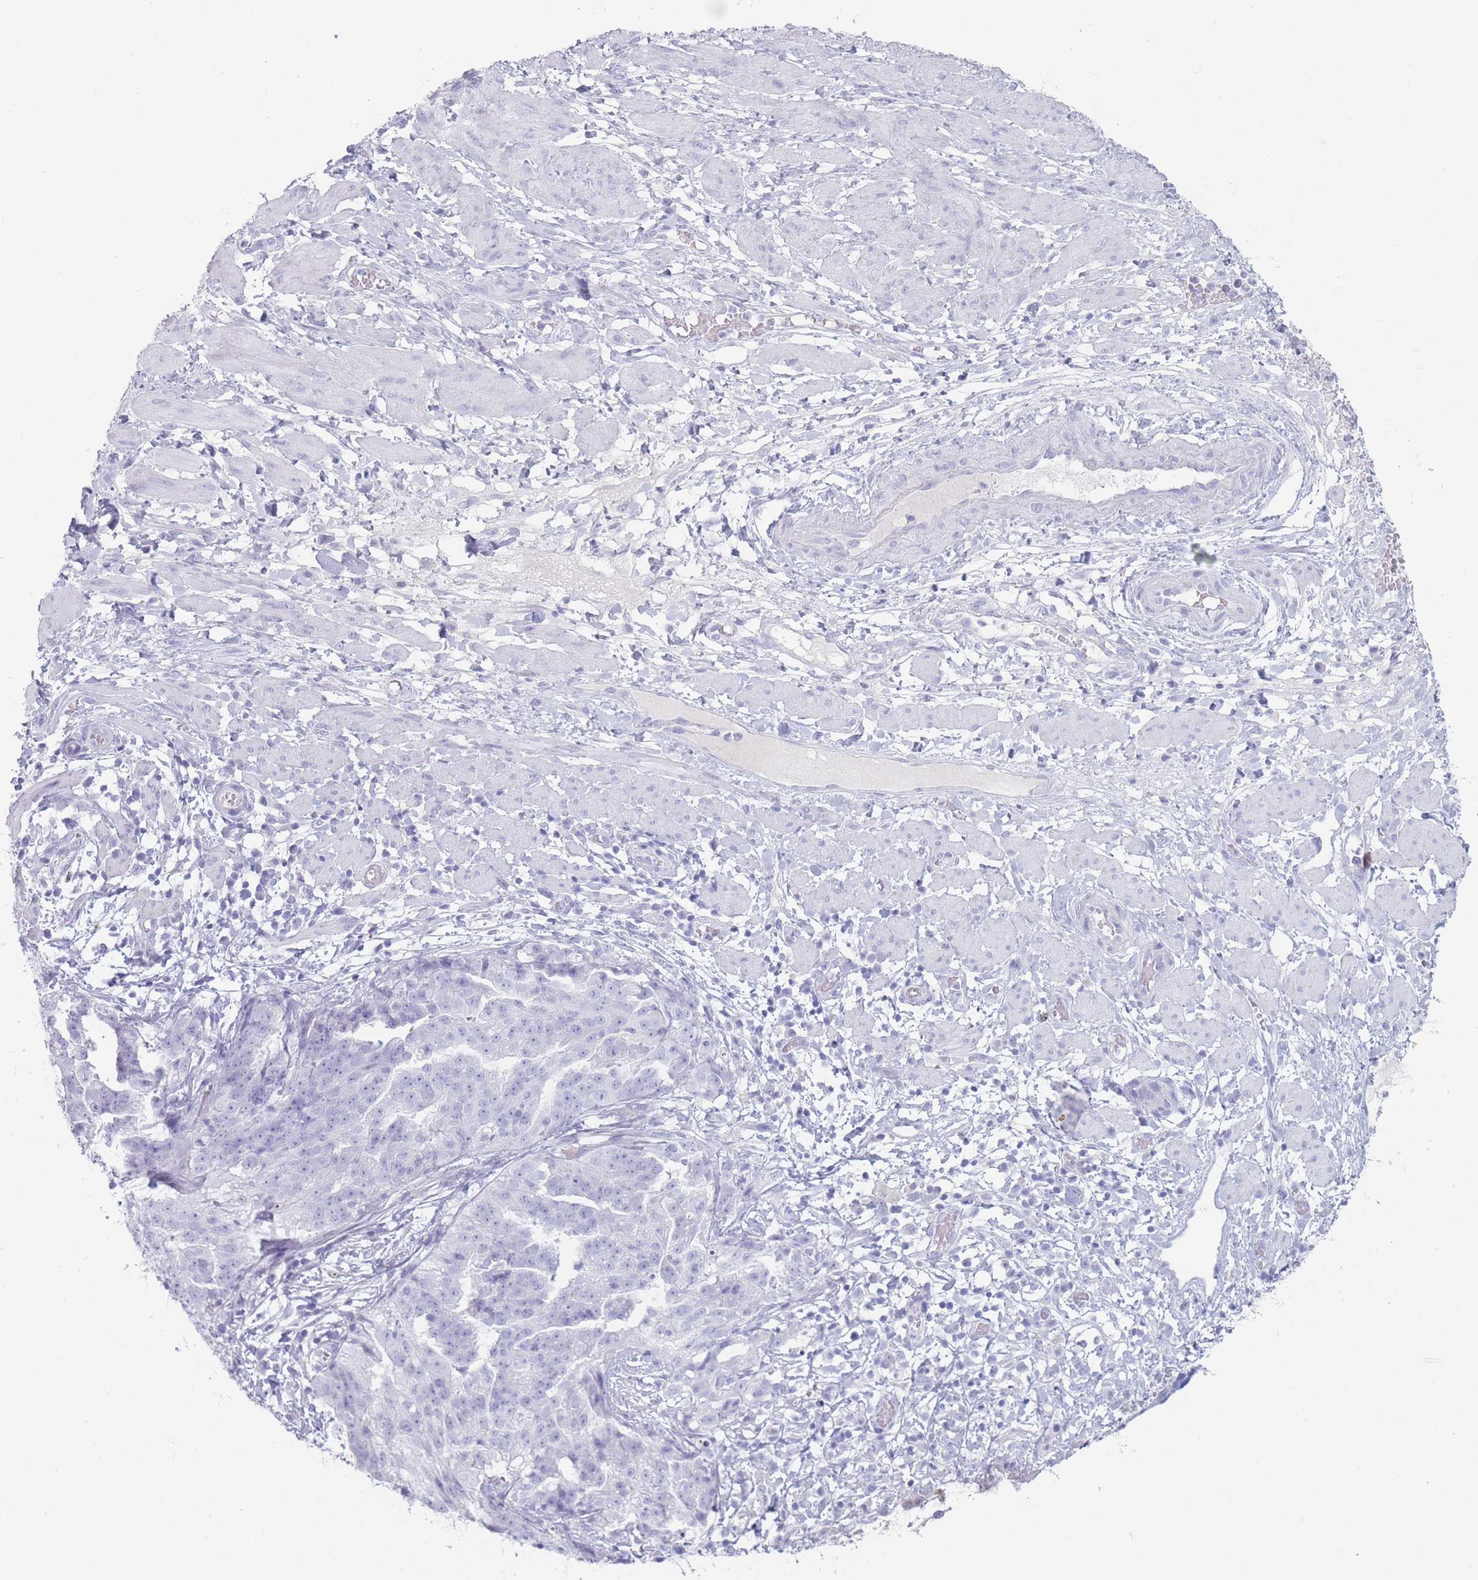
{"staining": {"intensity": "negative", "quantity": "none", "location": "none"}, "tissue": "ovarian cancer", "cell_type": "Tumor cells", "image_type": "cancer", "snomed": [{"axis": "morphology", "description": "Cystadenocarcinoma, serous, NOS"}, {"axis": "topography", "description": "Ovary"}], "caption": "IHC photomicrograph of neoplastic tissue: ovarian serous cystadenocarcinoma stained with DAB reveals no significant protein expression in tumor cells.", "gene": "GPR12", "patient": {"sex": "female", "age": 58}}